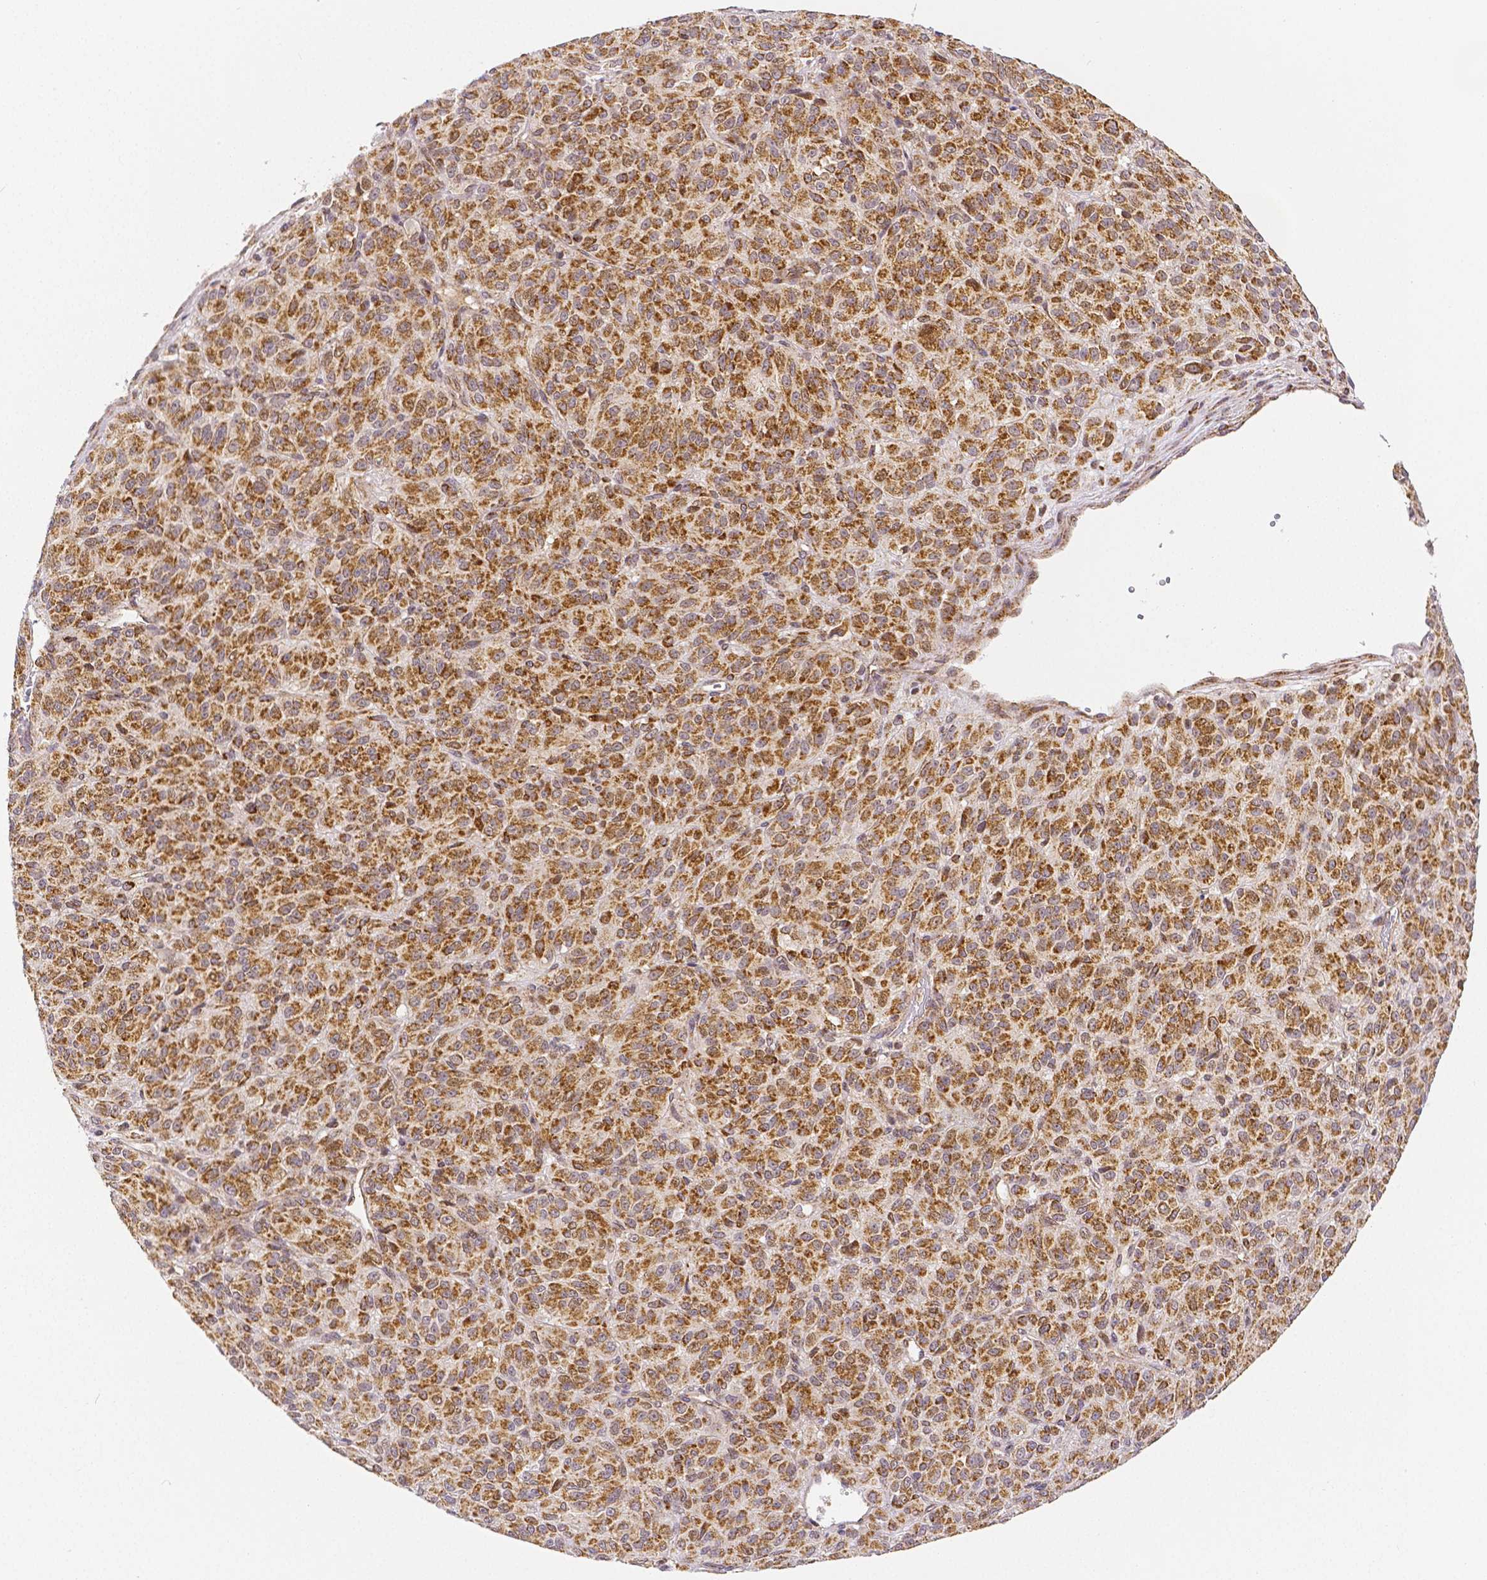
{"staining": {"intensity": "strong", "quantity": "25%-75%", "location": "cytoplasmic/membranous,nuclear"}, "tissue": "melanoma", "cell_type": "Tumor cells", "image_type": "cancer", "snomed": [{"axis": "morphology", "description": "Malignant melanoma, Metastatic site"}, {"axis": "topography", "description": "Brain"}], "caption": "Brown immunohistochemical staining in malignant melanoma (metastatic site) shows strong cytoplasmic/membranous and nuclear staining in approximately 25%-75% of tumor cells. (brown staining indicates protein expression, while blue staining denotes nuclei).", "gene": "RHOT1", "patient": {"sex": "female", "age": 56}}